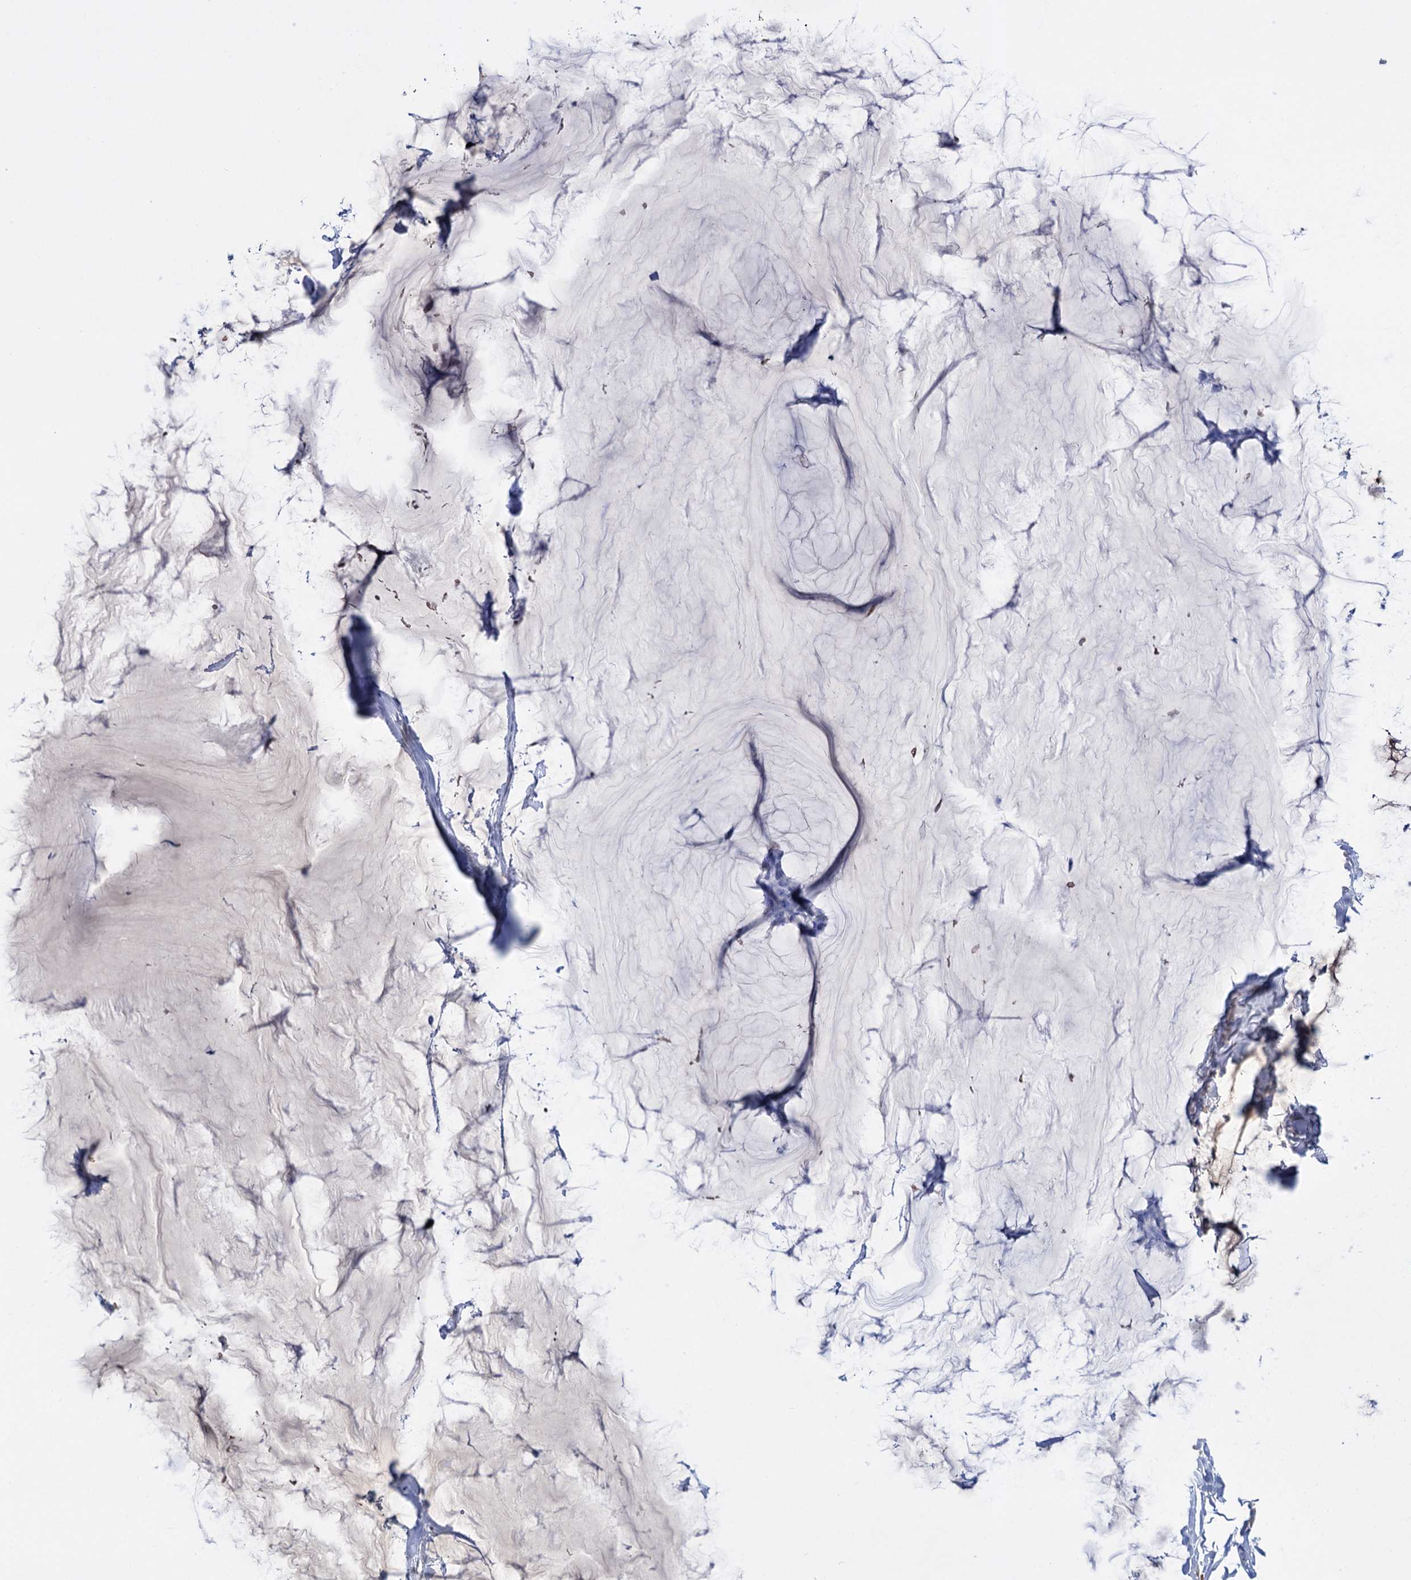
{"staining": {"intensity": "negative", "quantity": "none", "location": "none"}, "tissue": "breast cancer", "cell_type": "Tumor cells", "image_type": "cancer", "snomed": [{"axis": "morphology", "description": "Duct carcinoma"}, {"axis": "topography", "description": "Breast"}], "caption": "This is an immunohistochemistry (IHC) micrograph of human breast cancer. There is no positivity in tumor cells.", "gene": "FBXW12", "patient": {"sex": "female", "age": 93}}